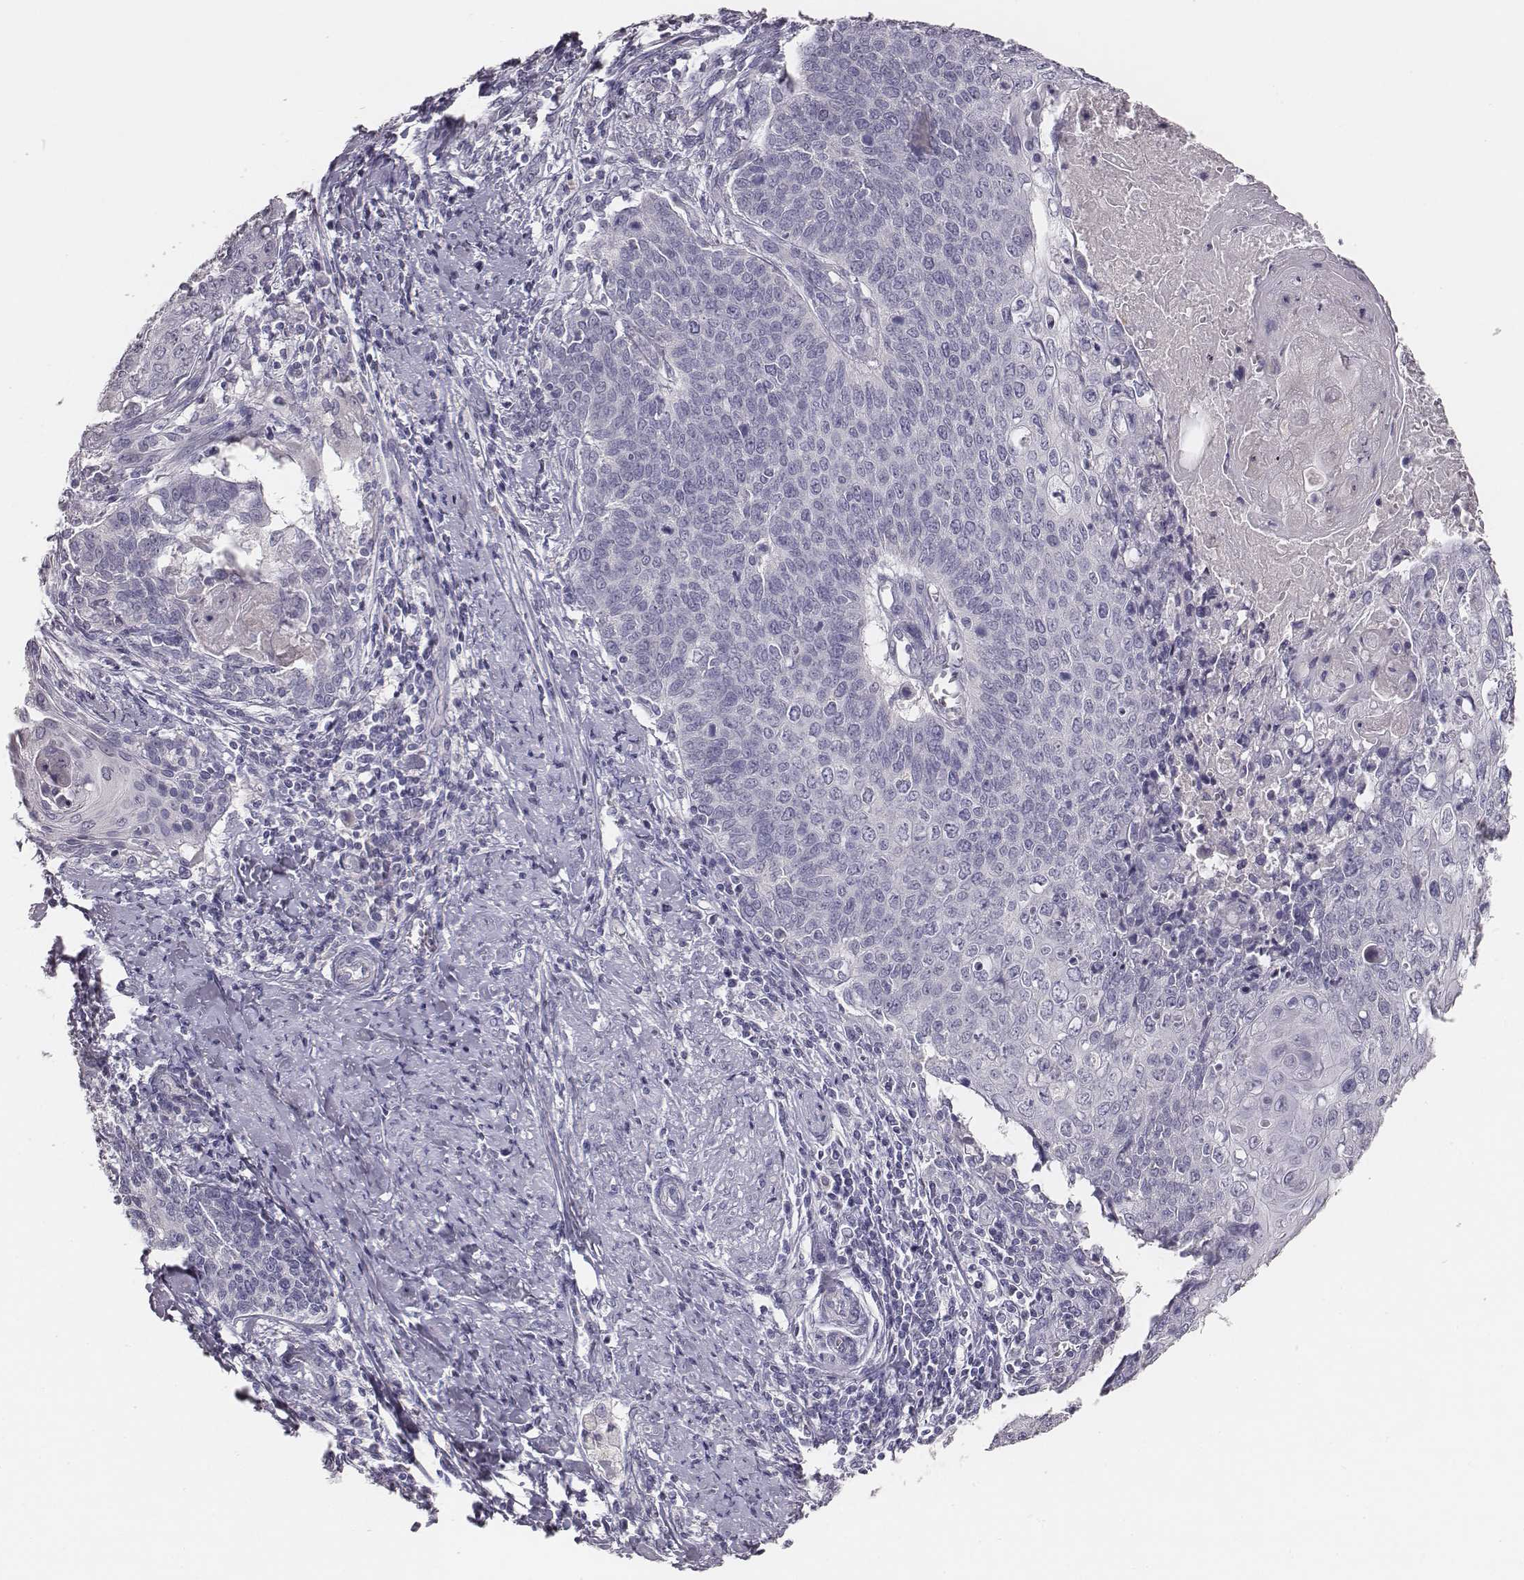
{"staining": {"intensity": "negative", "quantity": "none", "location": "none"}, "tissue": "cervical cancer", "cell_type": "Tumor cells", "image_type": "cancer", "snomed": [{"axis": "morphology", "description": "Squamous cell carcinoma, NOS"}, {"axis": "topography", "description": "Cervix"}], "caption": "Tumor cells are negative for protein expression in human cervical squamous cell carcinoma.", "gene": "MYH6", "patient": {"sex": "female", "age": 39}}